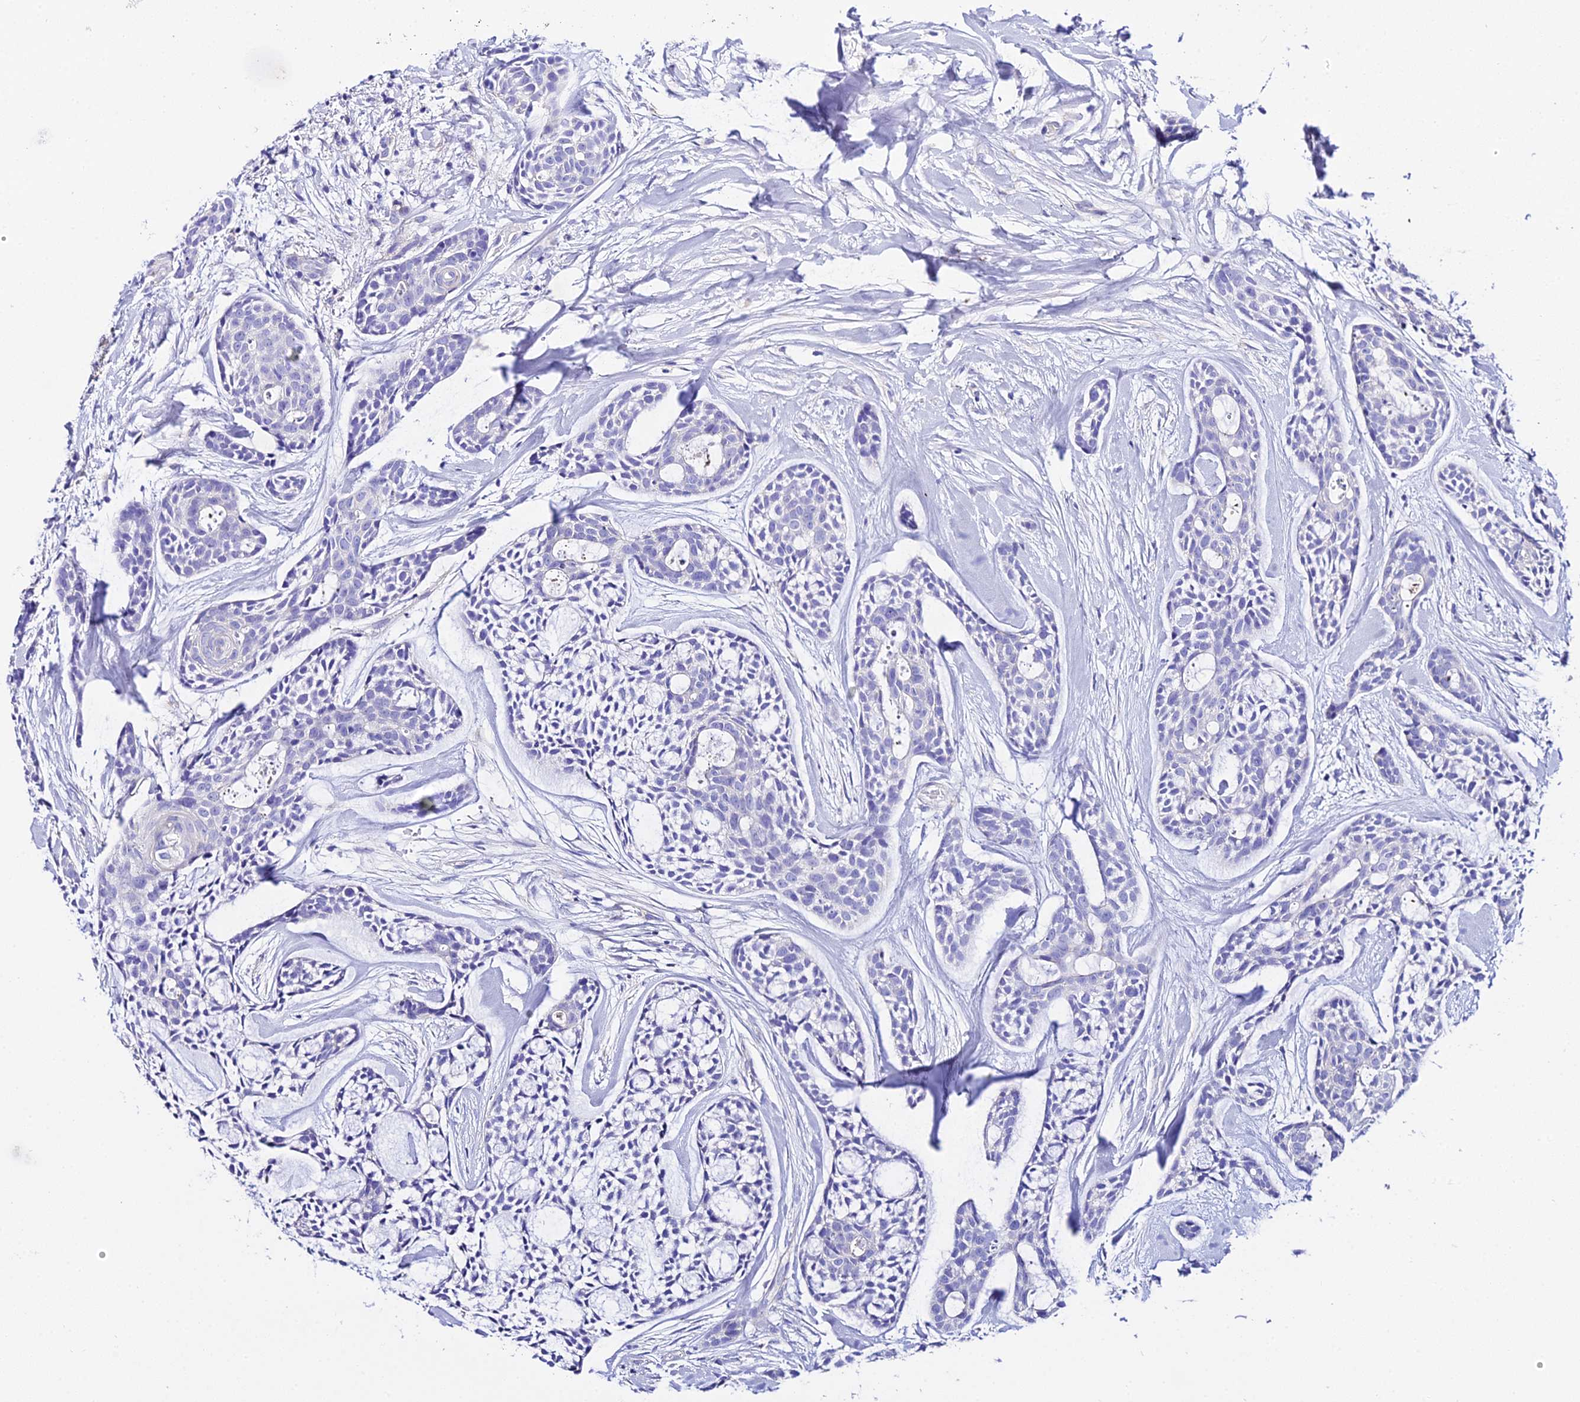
{"staining": {"intensity": "negative", "quantity": "none", "location": "none"}, "tissue": "head and neck cancer", "cell_type": "Tumor cells", "image_type": "cancer", "snomed": [{"axis": "morphology", "description": "Adenocarcinoma, NOS"}, {"axis": "topography", "description": "Subcutis"}, {"axis": "topography", "description": "Head-Neck"}], "caption": "Image shows no protein expression in tumor cells of head and neck adenocarcinoma tissue.", "gene": "TMEM117", "patient": {"sex": "female", "age": 73}}